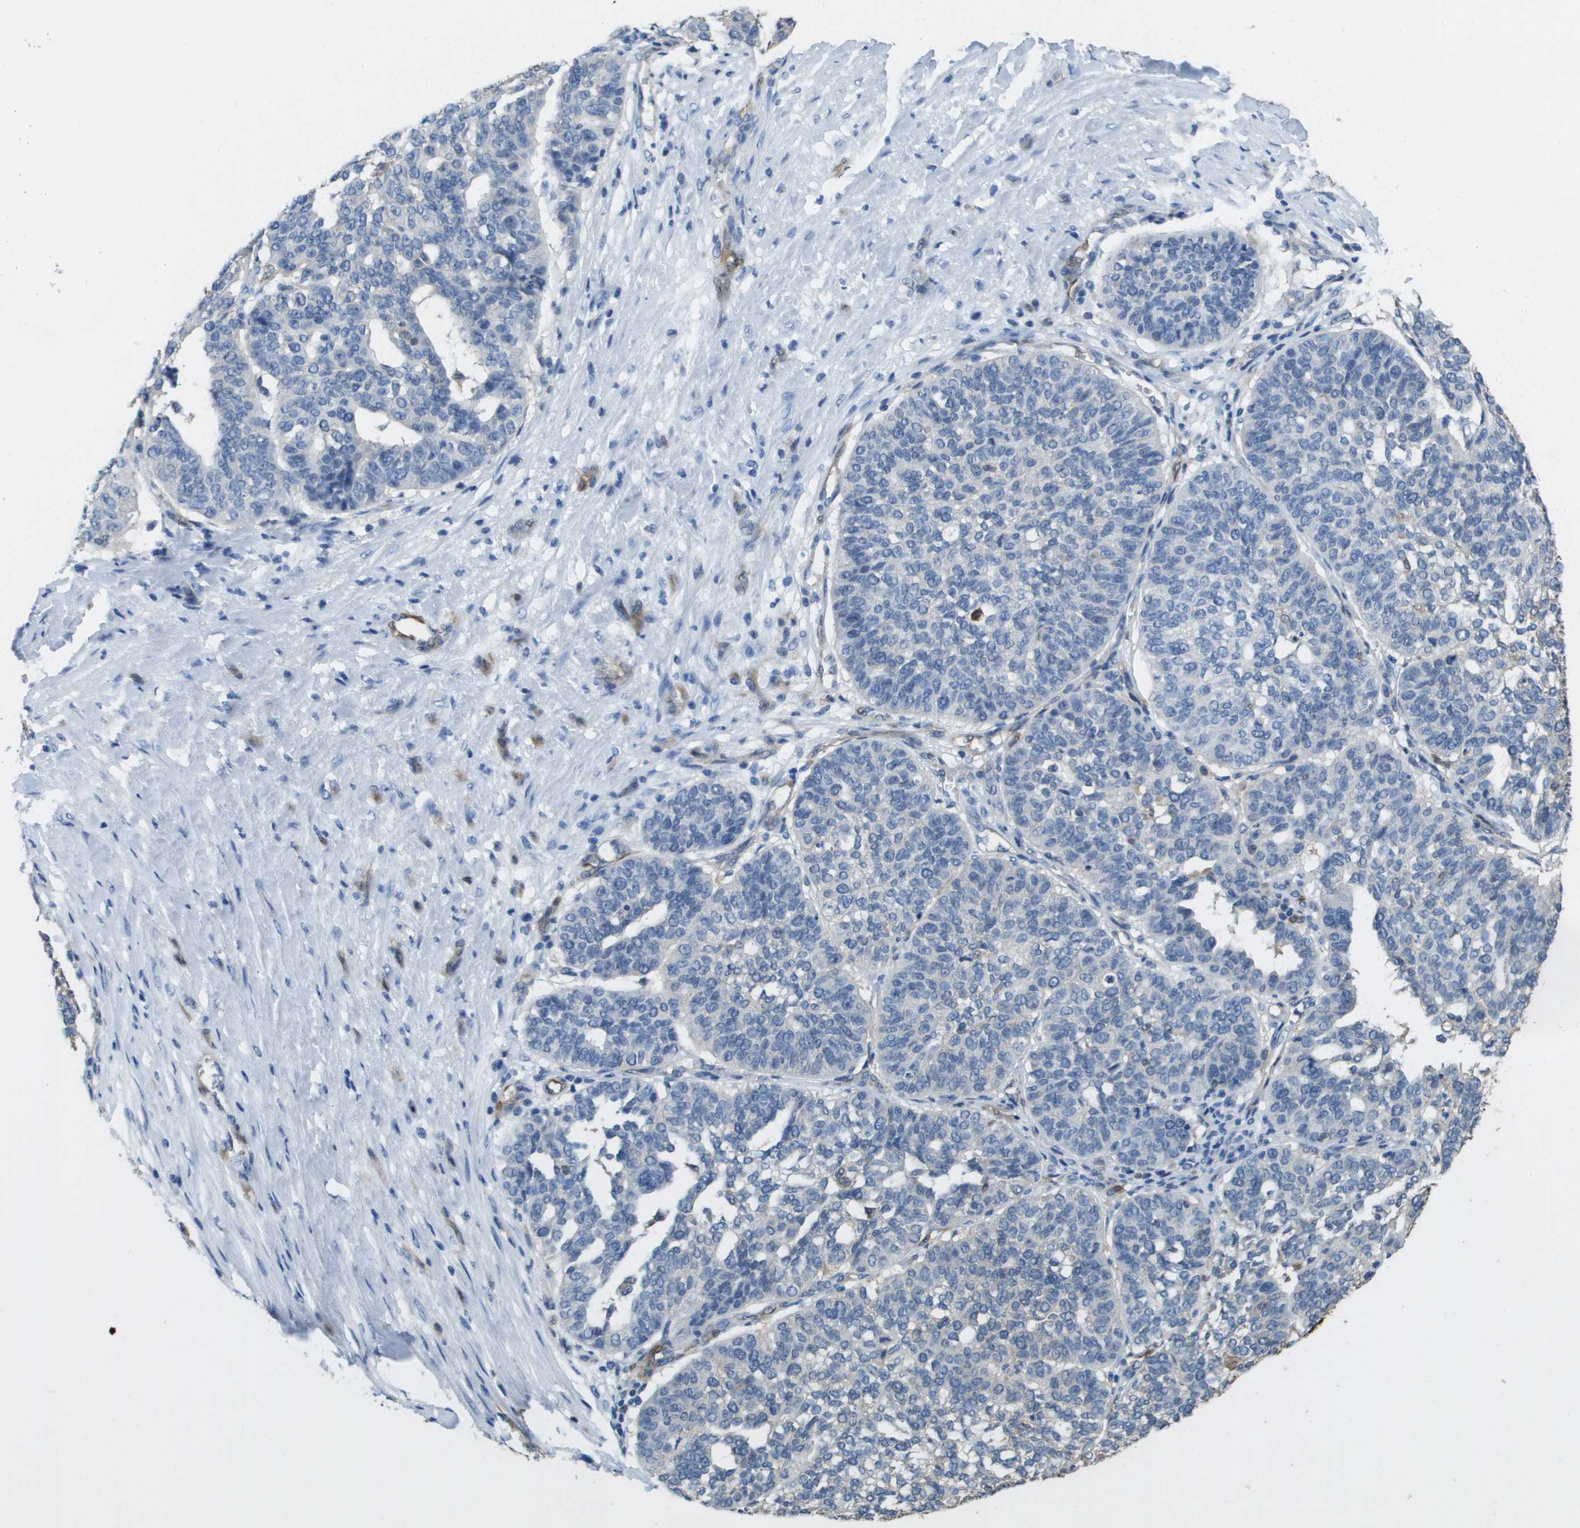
{"staining": {"intensity": "negative", "quantity": "none", "location": "none"}, "tissue": "ovarian cancer", "cell_type": "Tumor cells", "image_type": "cancer", "snomed": [{"axis": "morphology", "description": "Cystadenocarcinoma, serous, NOS"}, {"axis": "topography", "description": "Ovary"}], "caption": "Tumor cells are negative for brown protein staining in serous cystadenocarcinoma (ovarian).", "gene": "FABP5", "patient": {"sex": "female", "age": 59}}